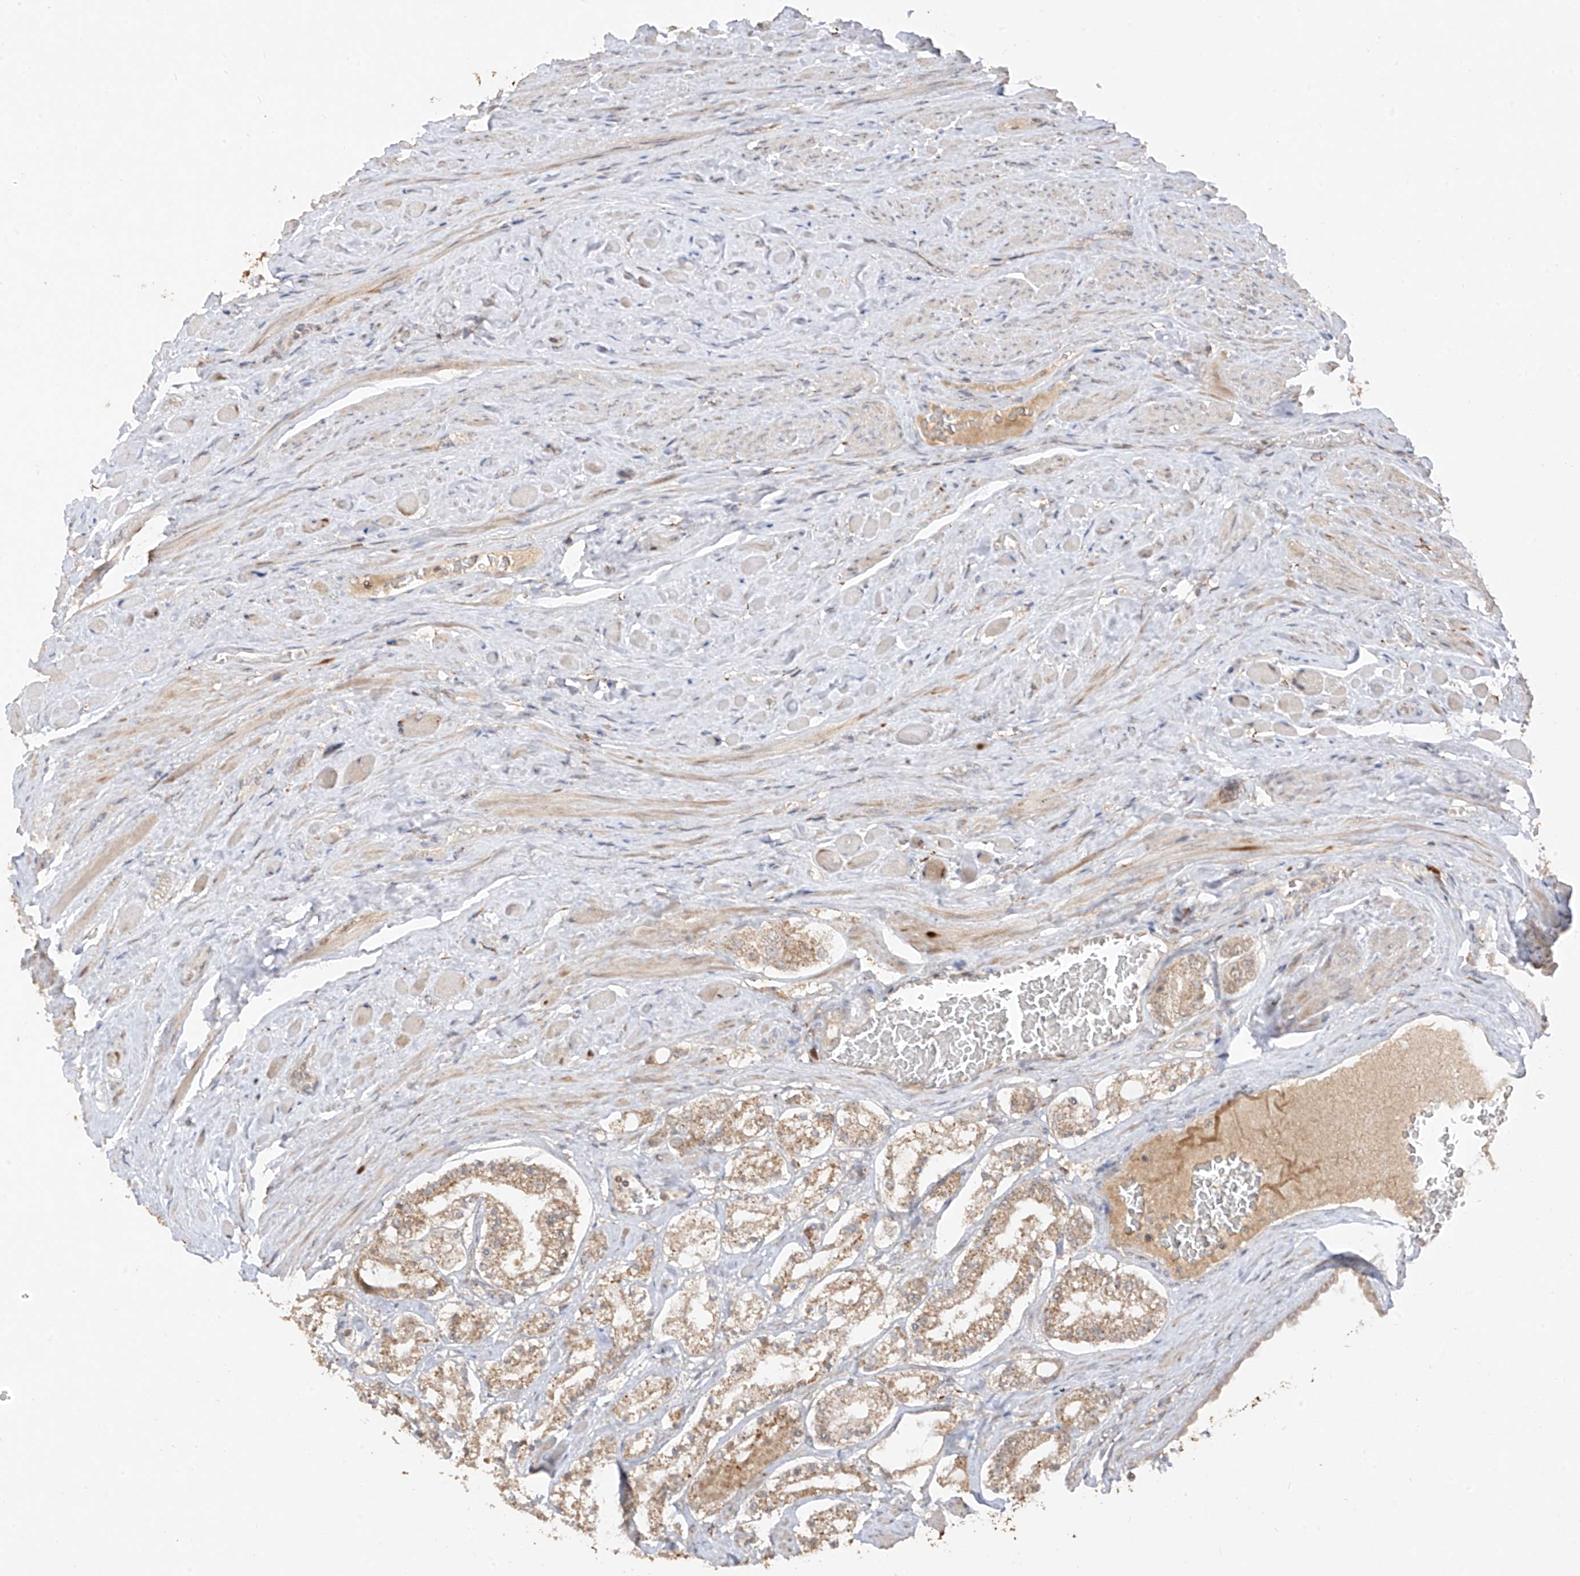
{"staining": {"intensity": "weak", "quantity": ">75%", "location": "cytoplasmic/membranous"}, "tissue": "prostate cancer", "cell_type": "Tumor cells", "image_type": "cancer", "snomed": [{"axis": "morphology", "description": "Adenocarcinoma, High grade"}, {"axis": "topography", "description": "Prostate"}], "caption": "A low amount of weak cytoplasmic/membranous staining is seen in about >75% of tumor cells in prostate high-grade adenocarcinoma tissue.", "gene": "COLGALT2", "patient": {"sex": "male", "age": 64}}